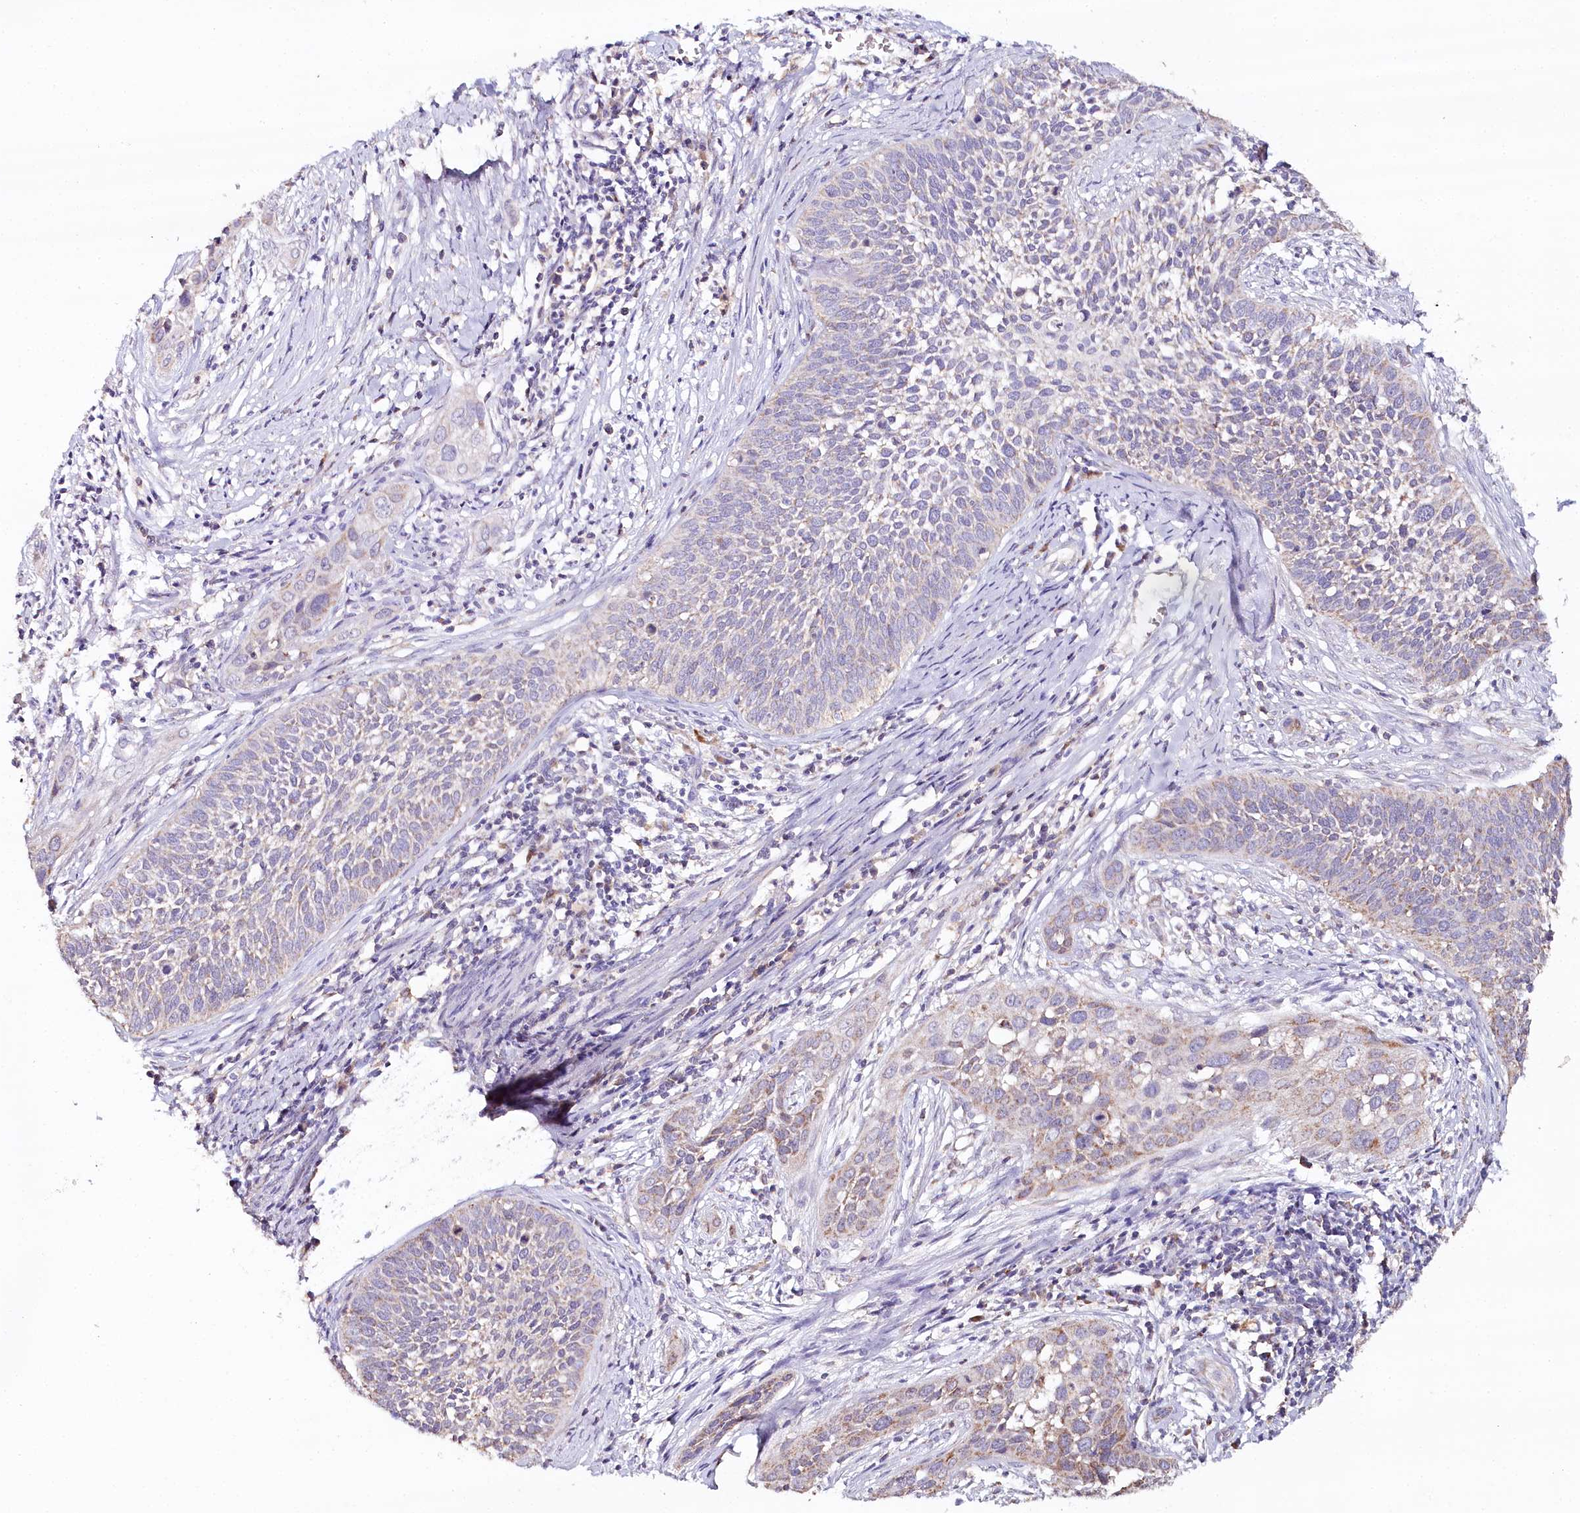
{"staining": {"intensity": "weak", "quantity": "<25%", "location": "cytoplasmic/membranous"}, "tissue": "cervical cancer", "cell_type": "Tumor cells", "image_type": "cancer", "snomed": [{"axis": "morphology", "description": "Squamous cell carcinoma, NOS"}, {"axis": "topography", "description": "Cervix"}], "caption": "Immunohistochemistry (IHC) of squamous cell carcinoma (cervical) shows no staining in tumor cells.", "gene": "MMP25", "patient": {"sex": "female", "age": 34}}